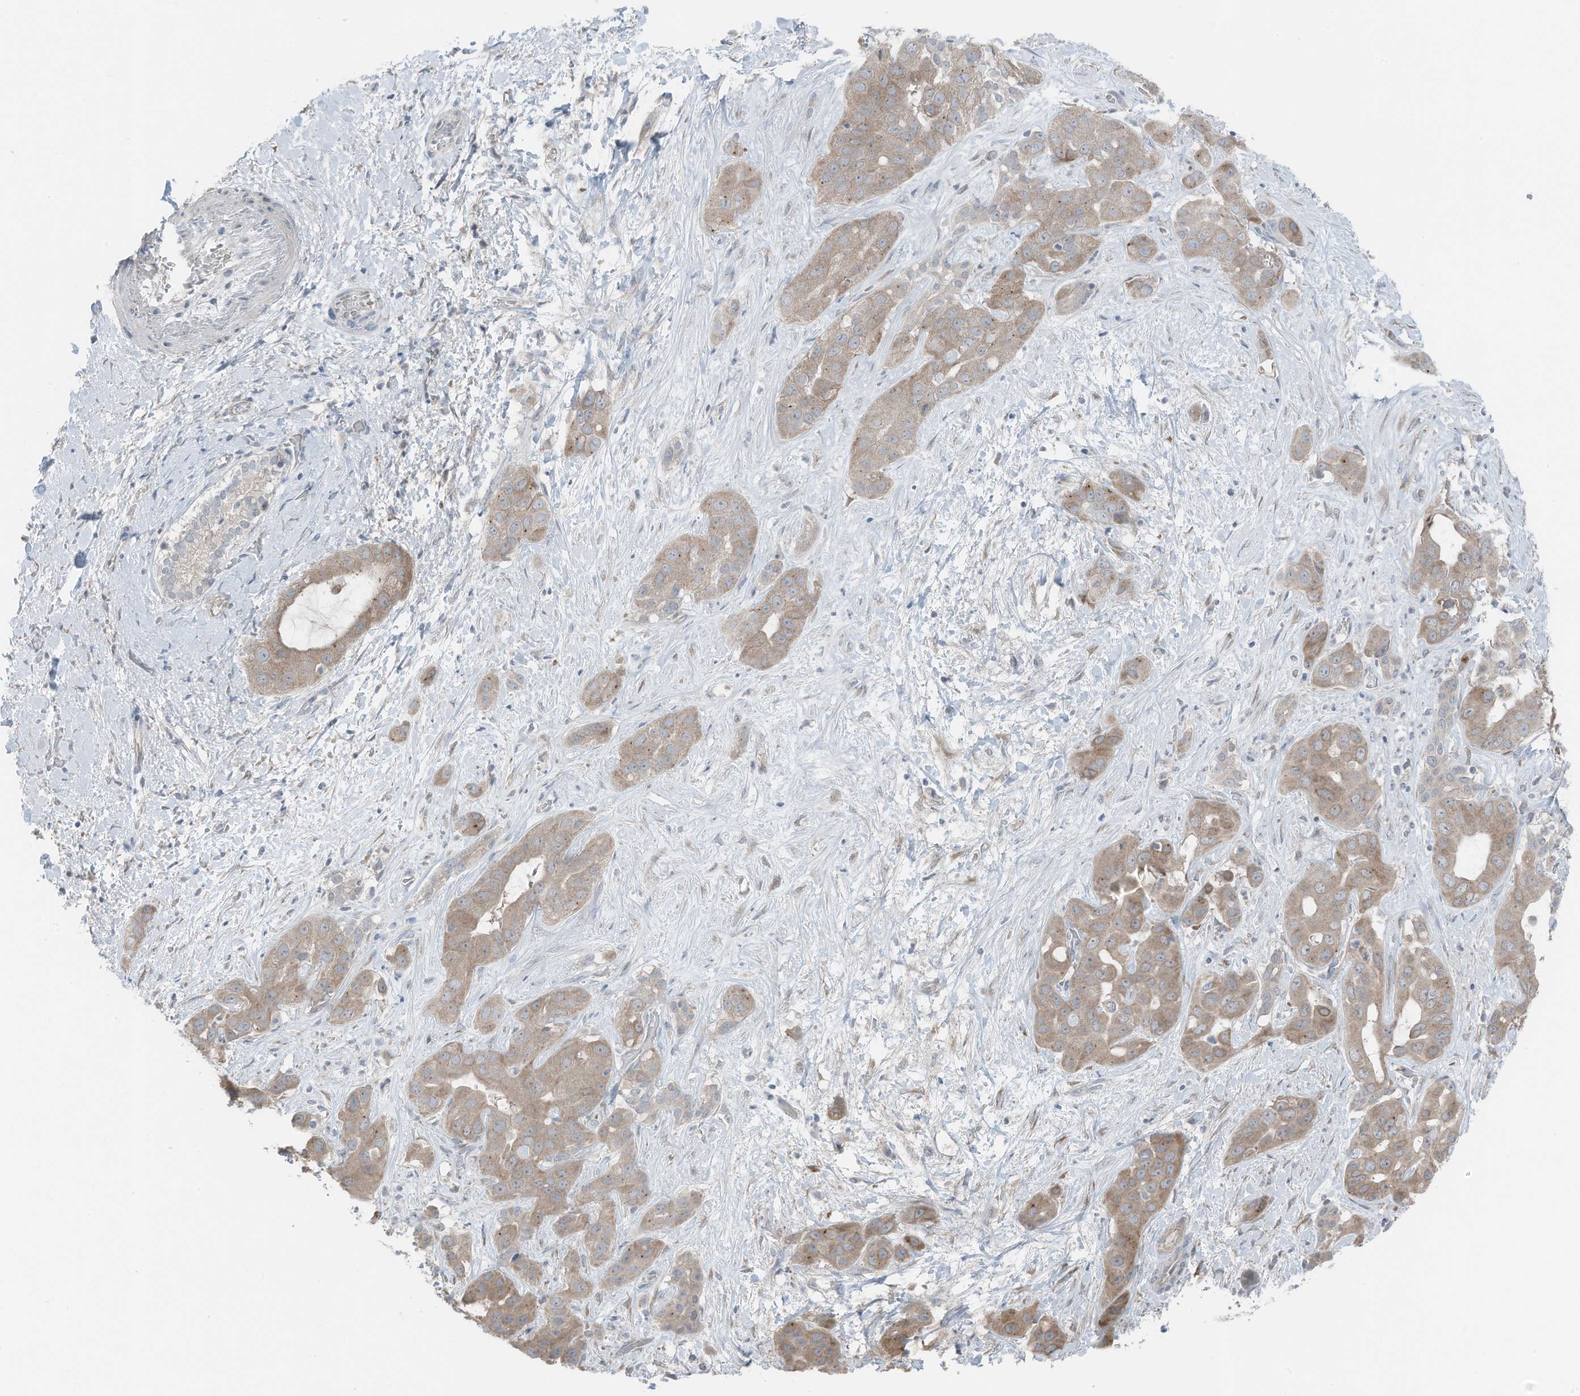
{"staining": {"intensity": "weak", "quantity": ">75%", "location": "cytoplasmic/membranous"}, "tissue": "liver cancer", "cell_type": "Tumor cells", "image_type": "cancer", "snomed": [{"axis": "morphology", "description": "Cholangiocarcinoma"}, {"axis": "topography", "description": "Liver"}], "caption": "Weak cytoplasmic/membranous protein staining is seen in approximately >75% of tumor cells in liver cholangiocarcinoma.", "gene": "ARHGEF33", "patient": {"sex": "female", "age": 52}}